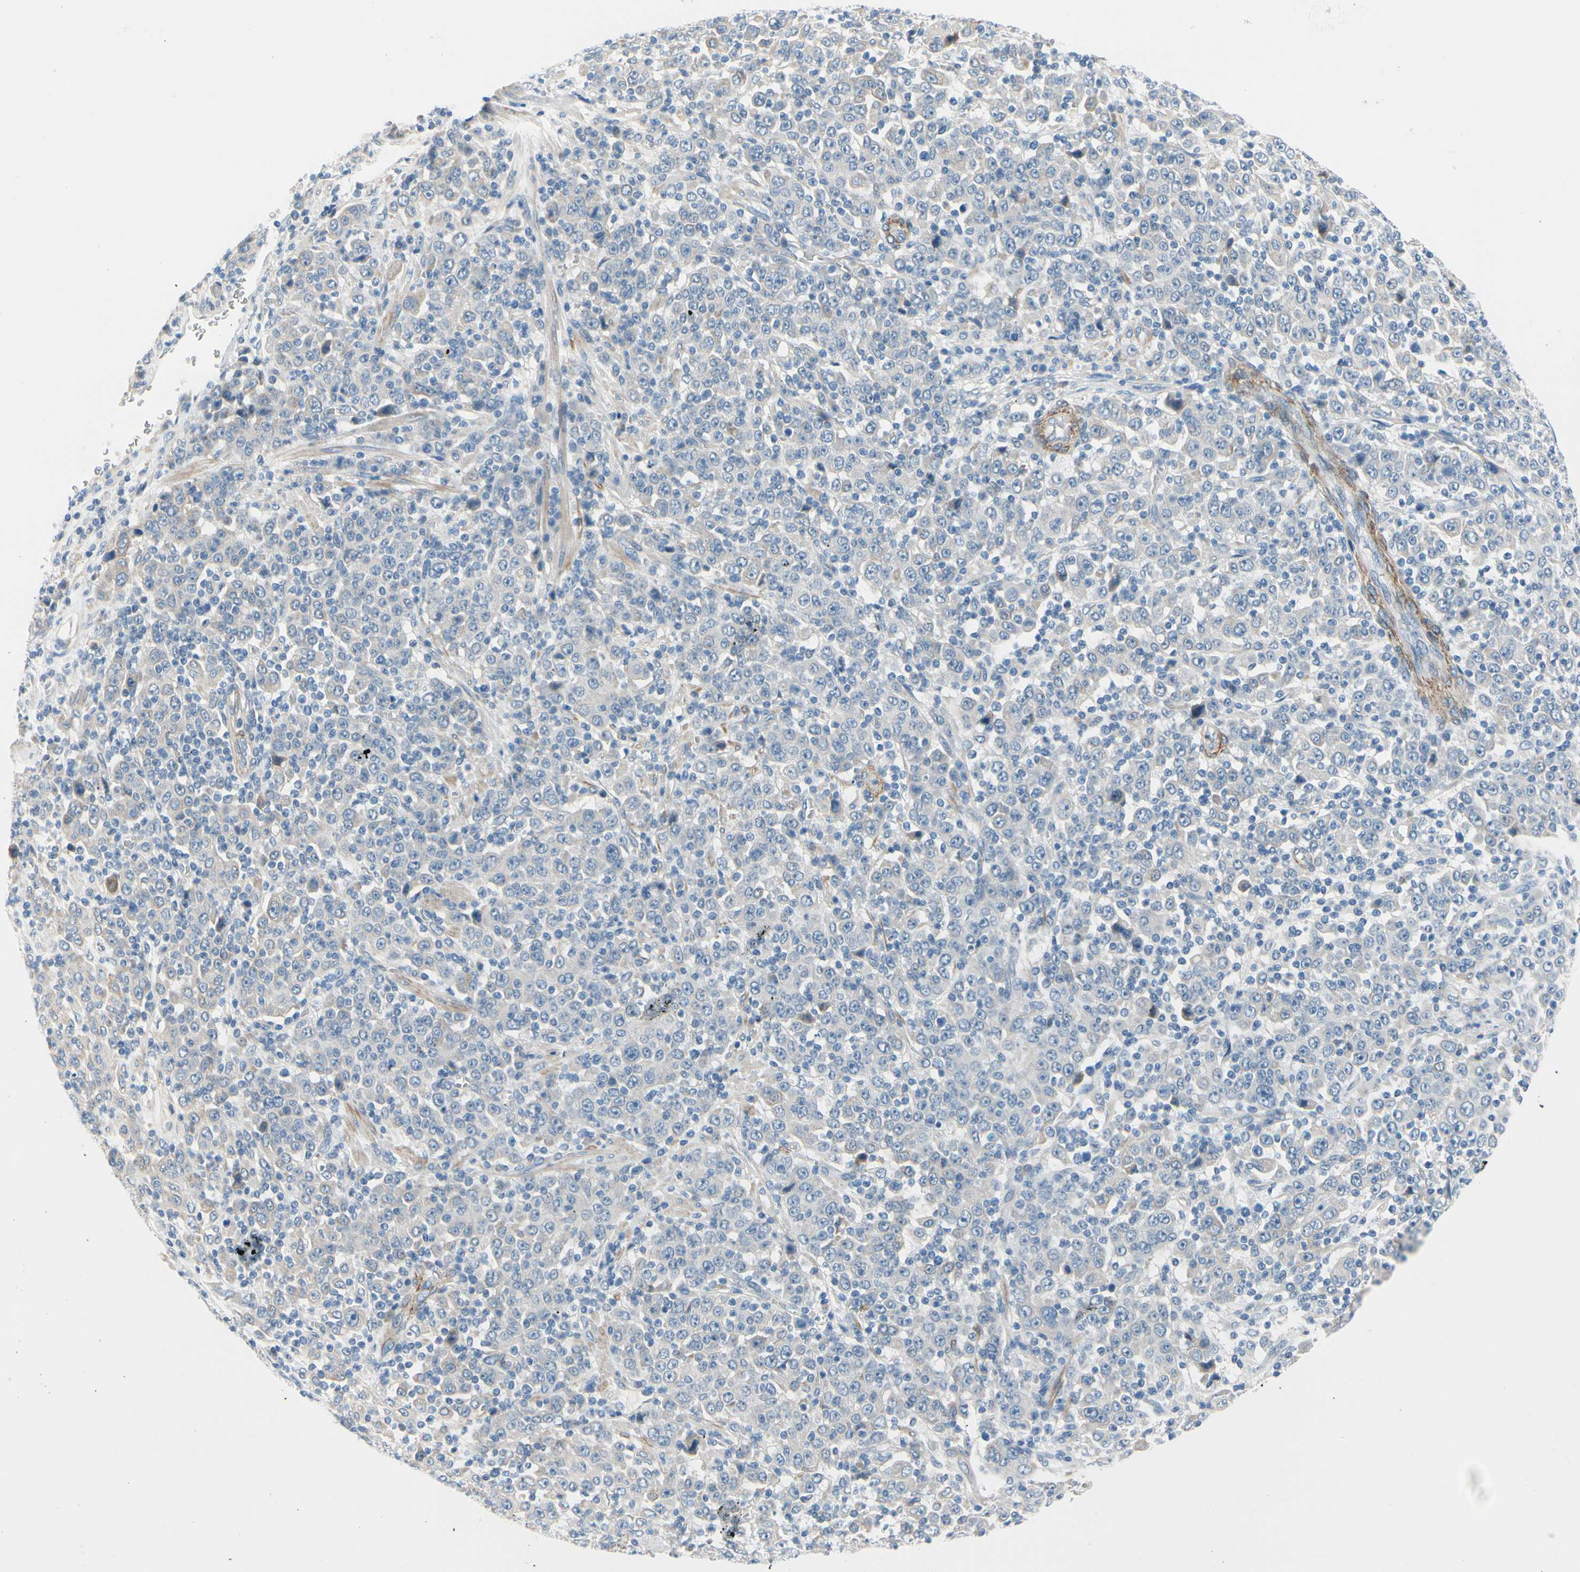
{"staining": {"intensity": "negative", "quantity": "none", "location": "none"}, "tissue": "stomach cancer", "cell_type": "Tumor cells", "image_type": "cancer", "snomed": [{"axis": "morphology", "description": "Normal tissue, NOS"}, {"axis": "morphology", "description": "Adenocarcinoma, NOS"}, {"axis": "topography", "description": "Stomach, upper"}, {"axis": "topography", "description": "Stomach"}], "caption": "High magnification brightfield microscopy of adenocarcinoma (stomach) stained with DAB (3,3'-diaminobenzidine) (brown) and counterstained with hematoxylin (blue): tumor cells show no significant expression.", "gene": "FCER2", "patient": {"sex": "male", "age": 59}}